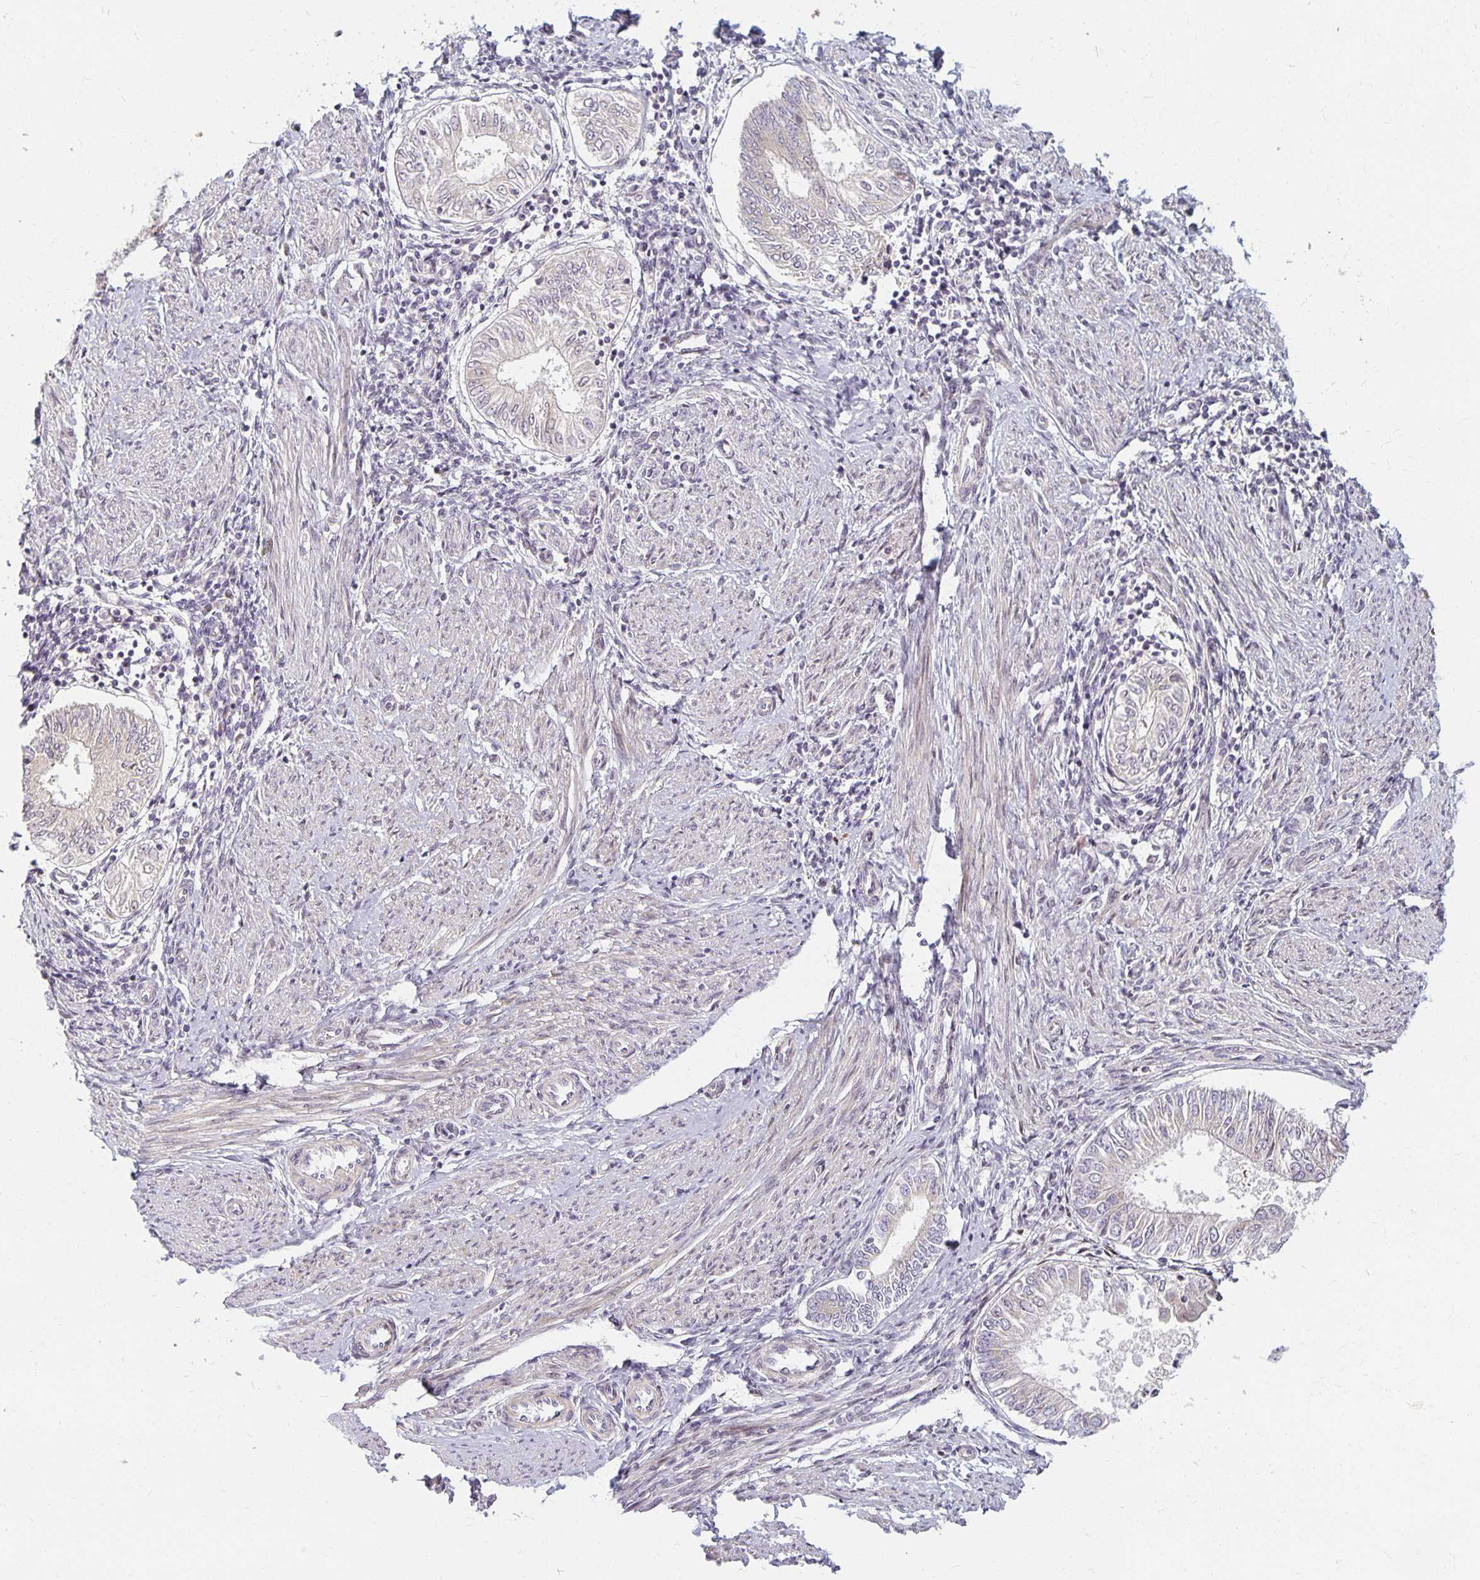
{"staining": {"intensity": "negative", "quantity": "none", "location": "none"}, "tissue": "endometrial cancer", "cell_type": "Tumor cells", "image_type": "cancer", "snomed": [{"axis": "morphology", "description": "Adenocarcinoma, NOS"}, {"axis": "topography", "description": "Endometrium"}], "caption": "Immunohistochemistry (IHC) image of endometrial adenocarcinoma stained for a protein (brown), which shows no staining in tumor cells. (DAB immunohistochemistry (IHC), high magnification).", "gene": "EHF", "patient": {"sex": "female", "age": 68}}